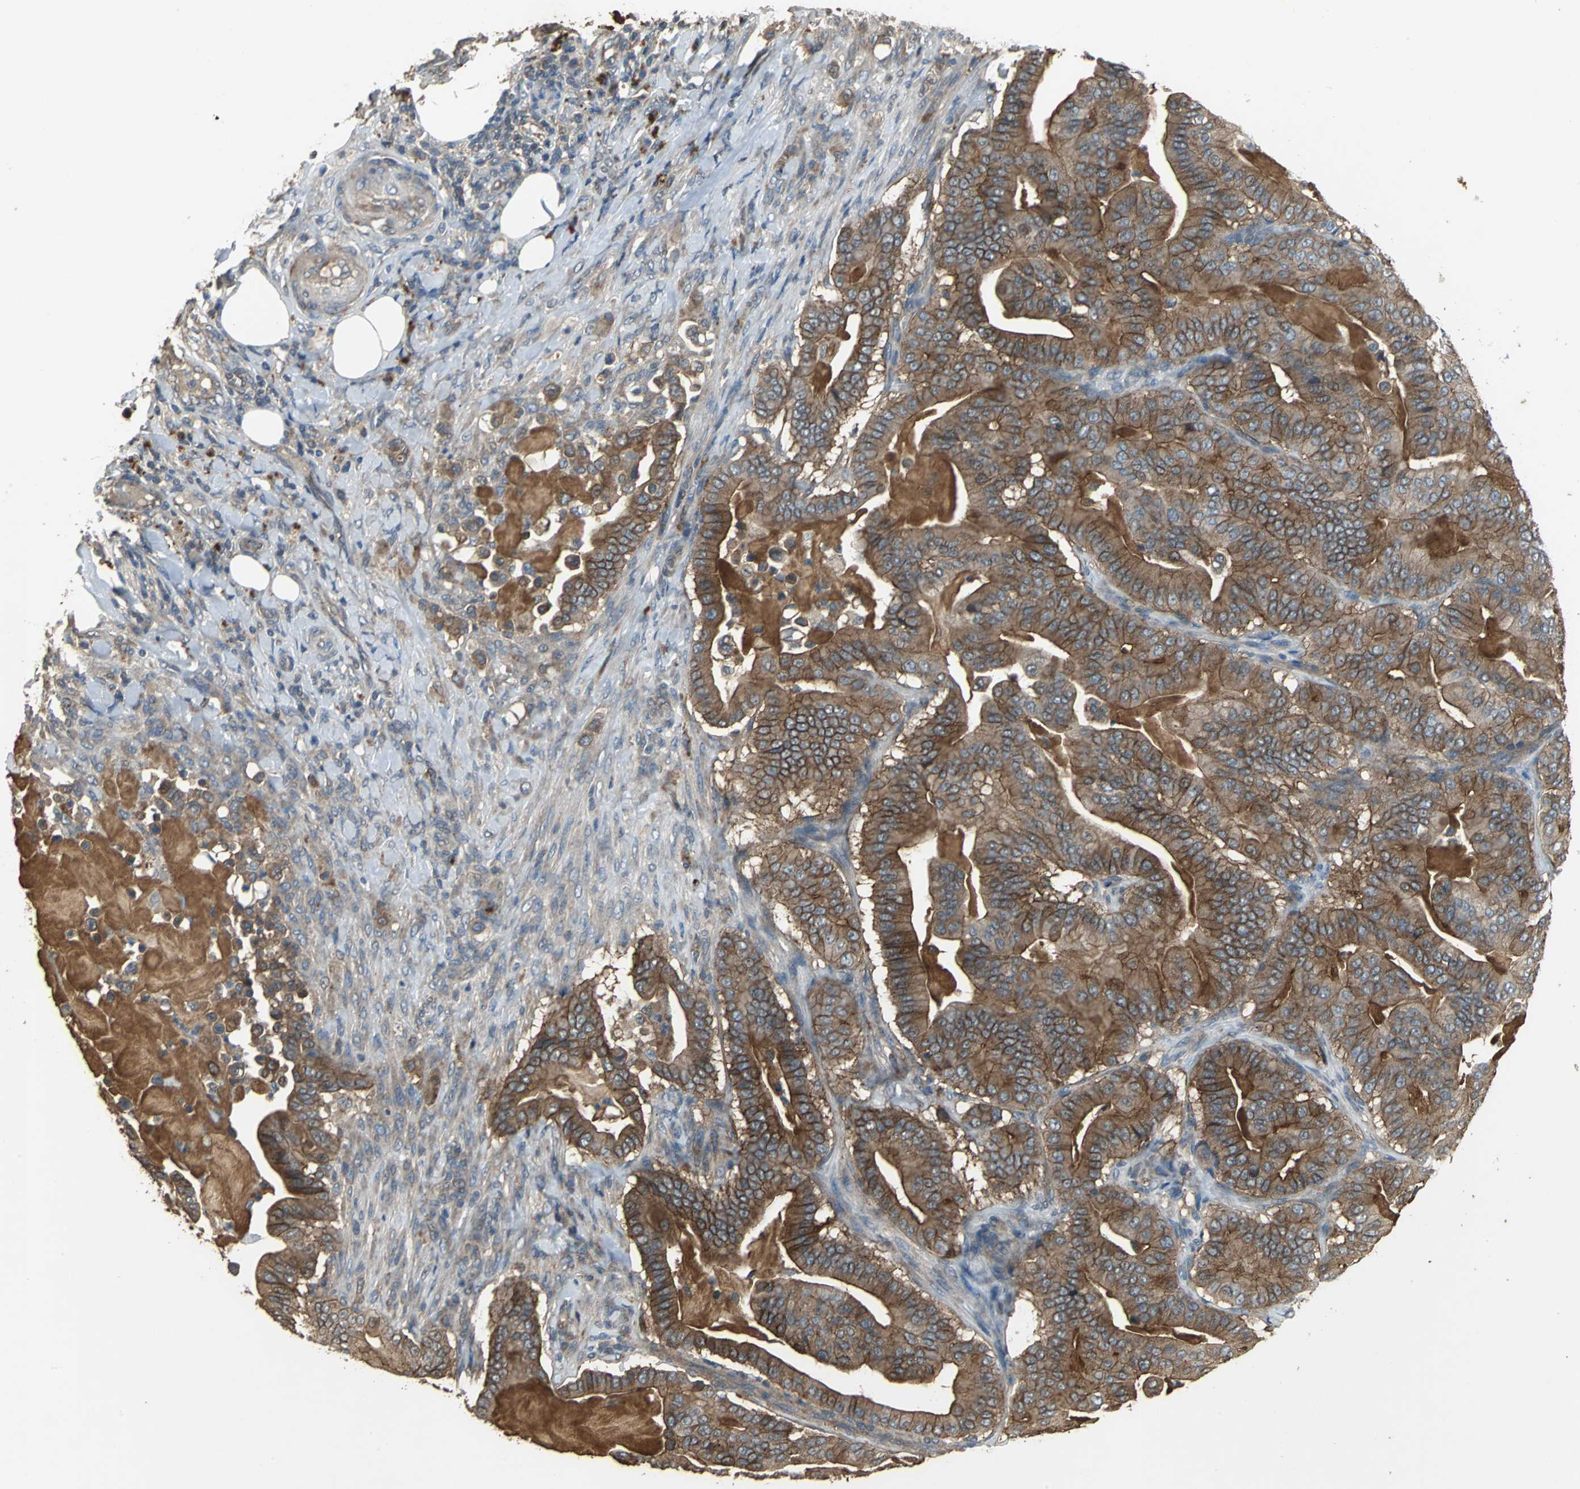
{"staining": {"intensity": "moderate", "quantity": ">75%", "location": "cytoplasmic/membranous"}, "tissue": "pancreatic cancer", "cell_type": "Tumor cells", "image_type": "cancer", "snomed": [{"axis": "morphology", "description": "Adenocarcinoma, NOS"}, {"axis": "topography", "description": "Pancreas"}], "caption": "Immunohistochemical staining of pancreatic adenocarcinoma demonstrates medium levels of moderate cytoplasmic/membranous protein expression in approximately >75% of tumor cells.", "gene": "MET", "patient": {"sex": "male", "age": 63}}